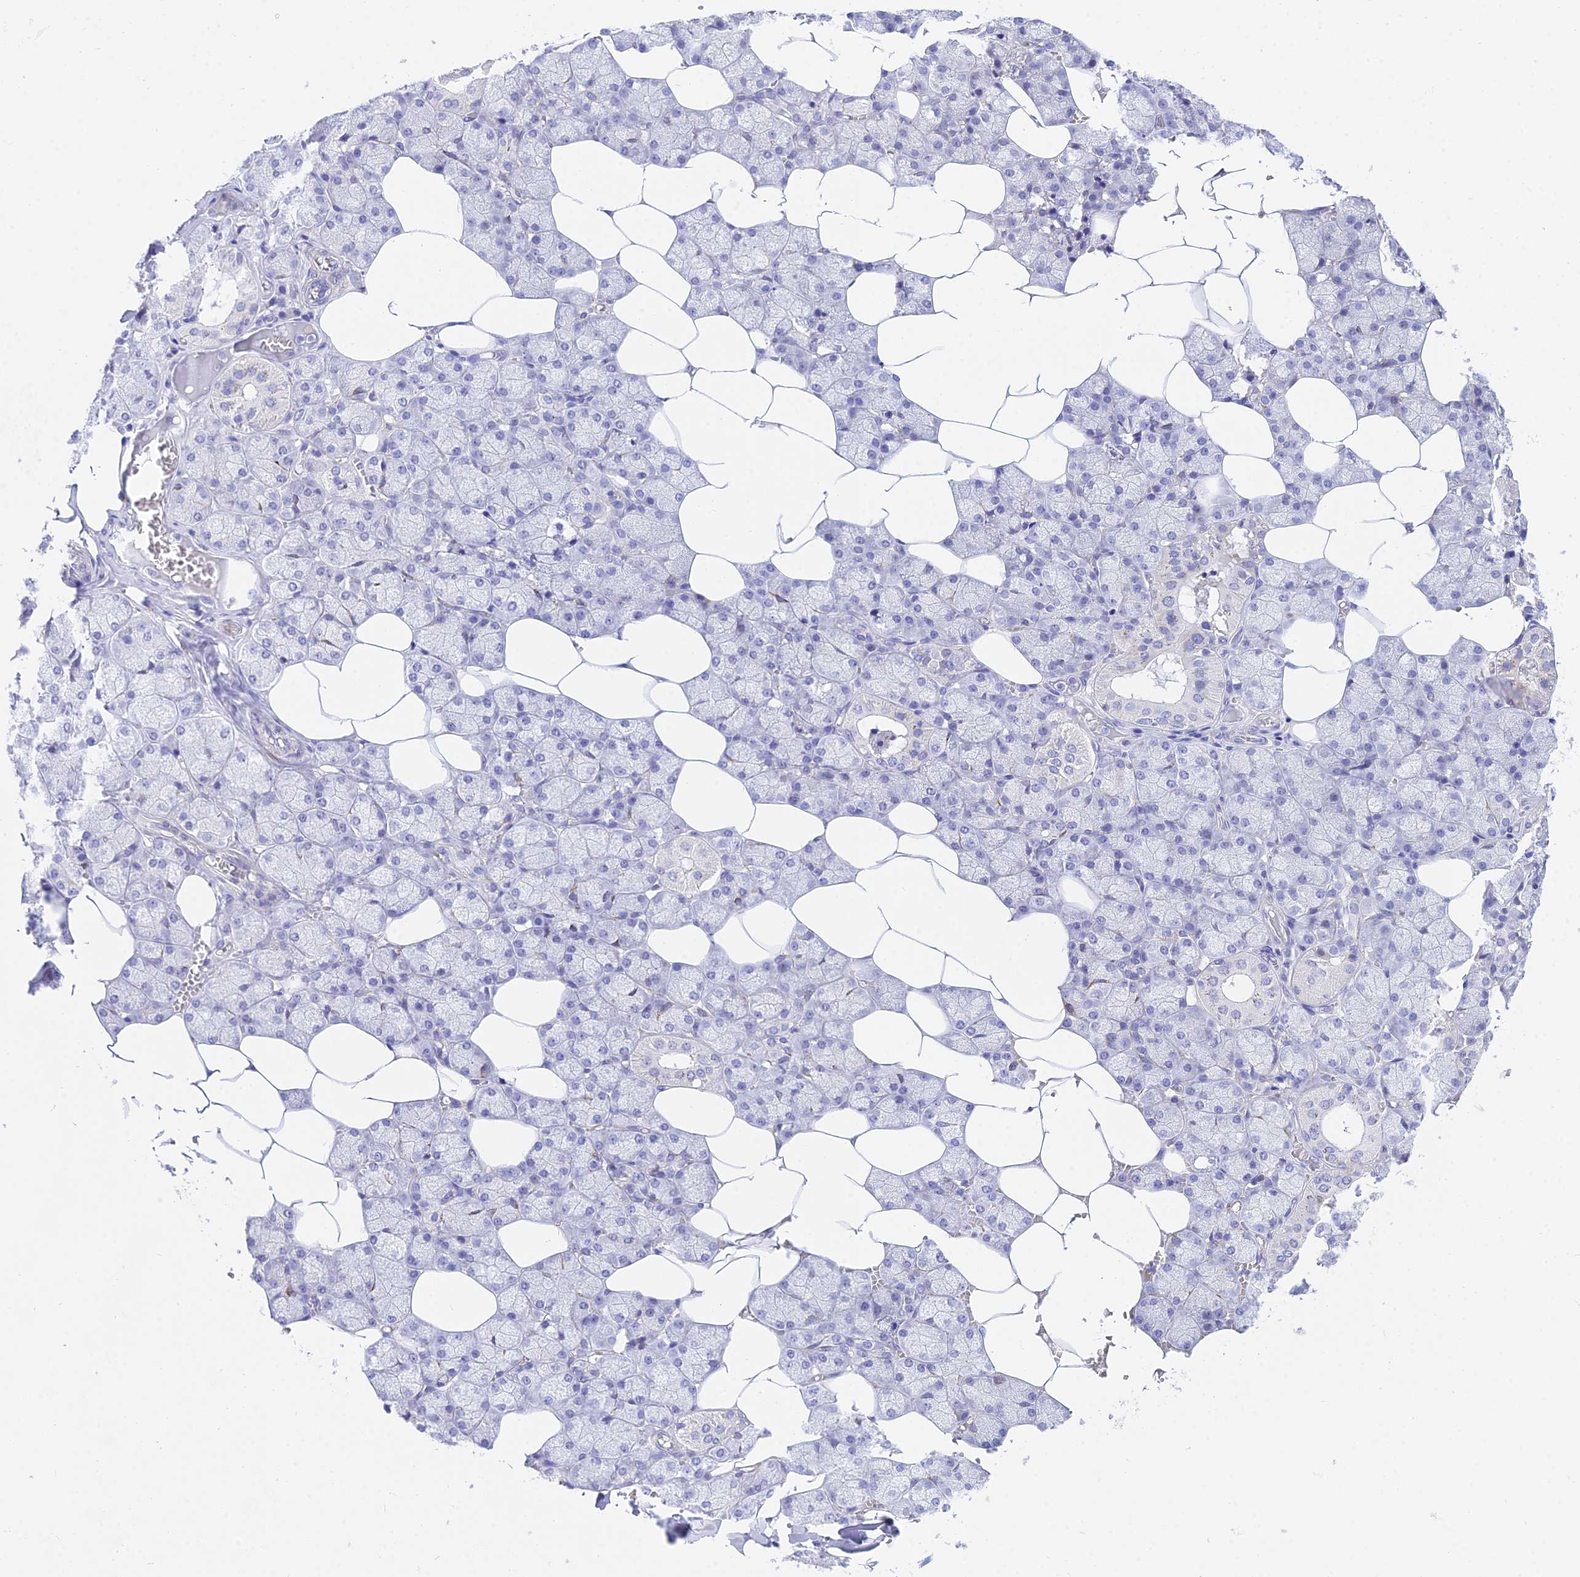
{"staining": {"intensity": "negative", "quantity": "none", "location": "none"}, "tissue": "salivary gland", "cell_type": "Glandular cells", "image_type": "normal", "snomed": [{"axis": "morphology", "description": "Normal tissue, NOS"}, {"axis": "topography", "description": "Salivary gland"}], "caption": "High magnification brightfield microscopy of benign salivary gland stained with DAB (3,3'-diaminobenzidine) (brown) and counterstained with hematoxylin (blue): glandular cells show no significant staining. Brightfield microscopy of immunohistochemistry (IHC) stained with DAB (brown) and hematoxylin (blue), captured at high magnification.", "gene": "DEFB107A", "patient": {"sex": "male", "age": 62}}